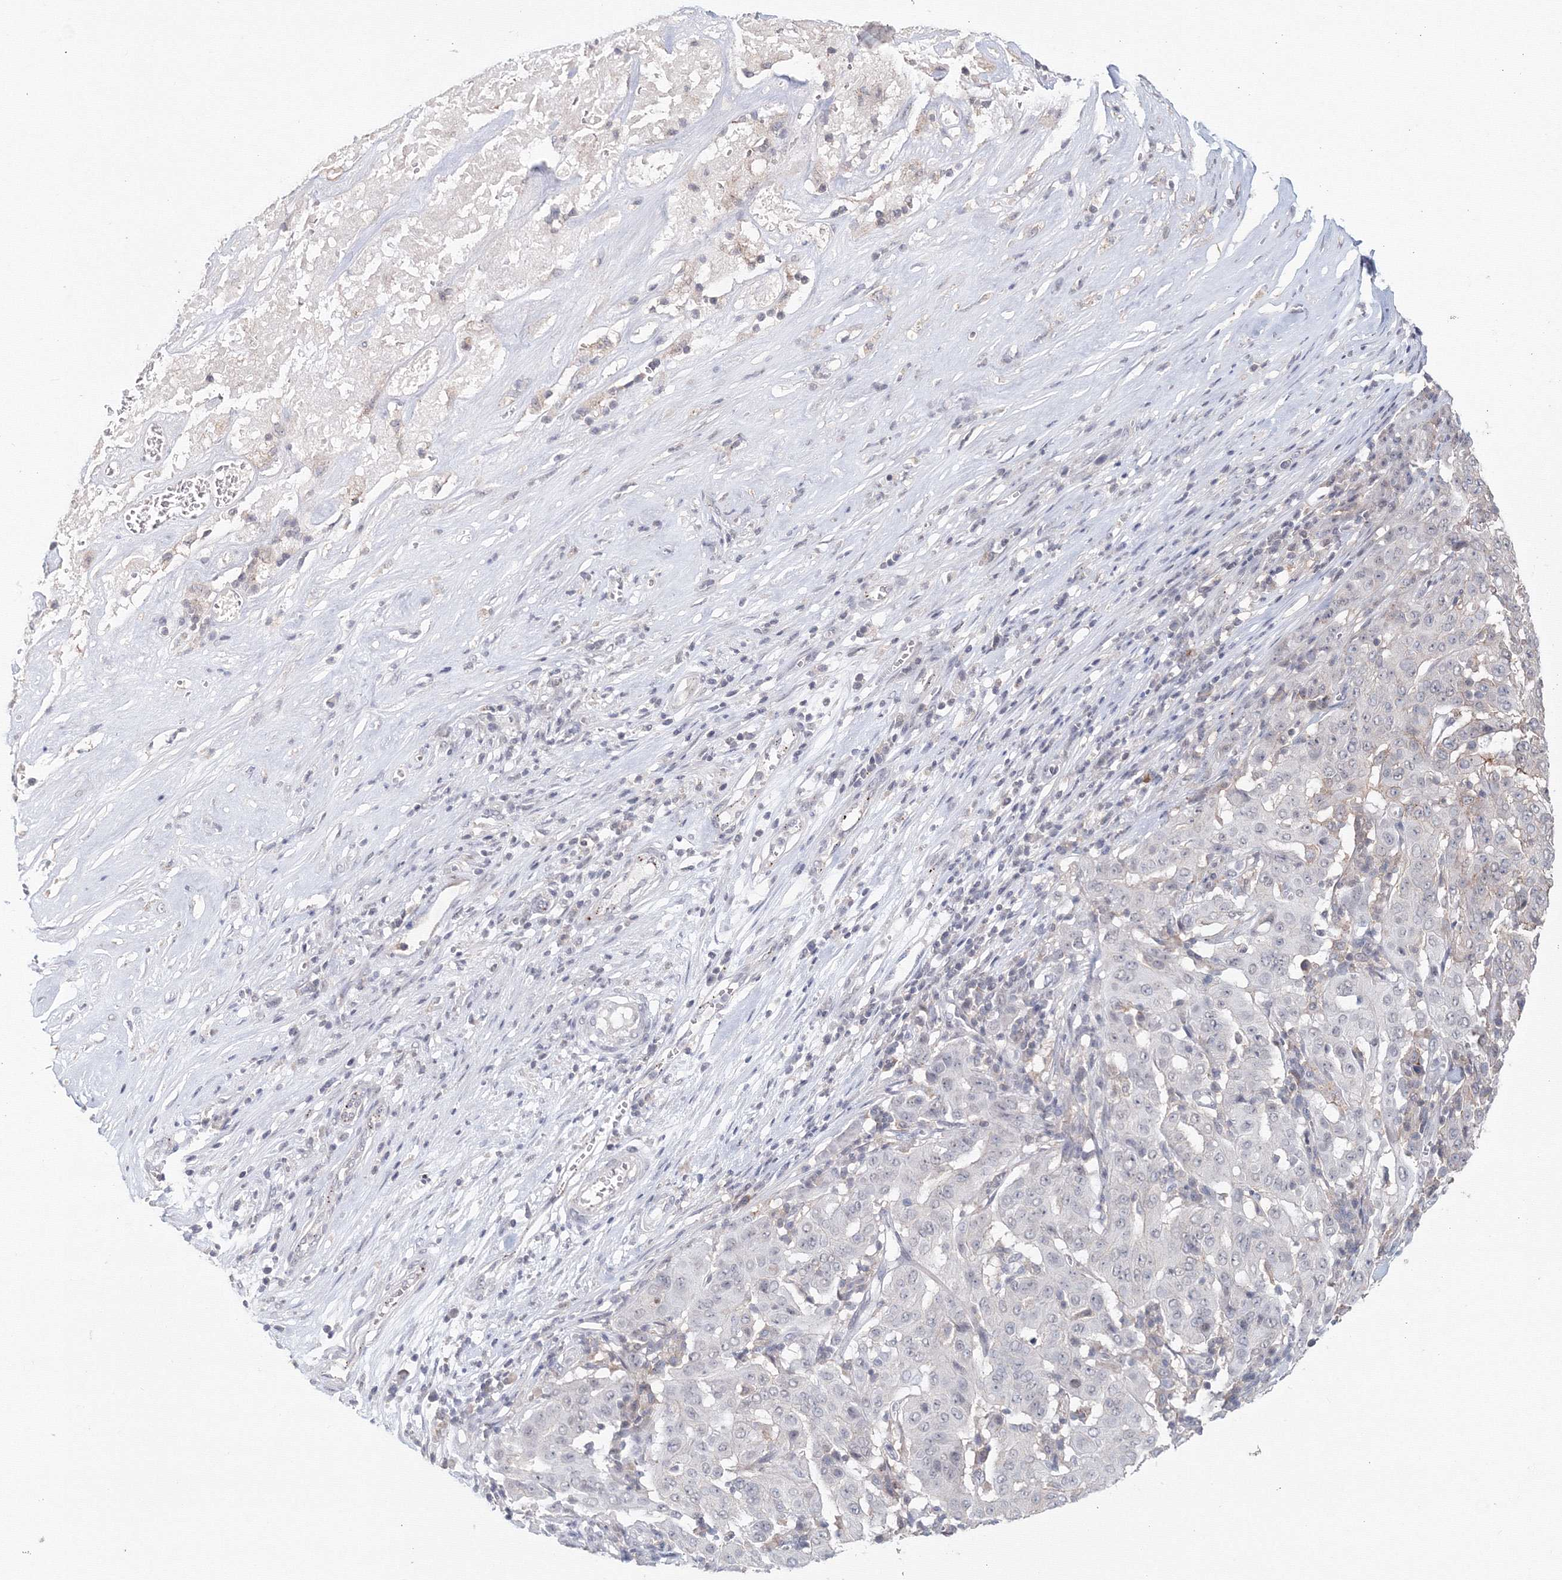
{"staining": {"intensity": "negative", "quantity": "none", "location": "none"}, "tissue": "pancreatic cancer", "cell_type": "Tumor cells", "image_type": "cancer", "snomed": [{"axis": "morphology", "description": "Adenocarcinoma, NOS"}, {"axis": "topography", "description": "Pancreas"}], "caption": "This histopathology image is of pancreatic cancer stained with immunohistochemistry (IHC) to label a protein in brown with the nuclei are counter-stained blue. There is no expression in tumor cells.", "gene": "SLC7A7", "patient": {"sex": "male", "age": 63}}